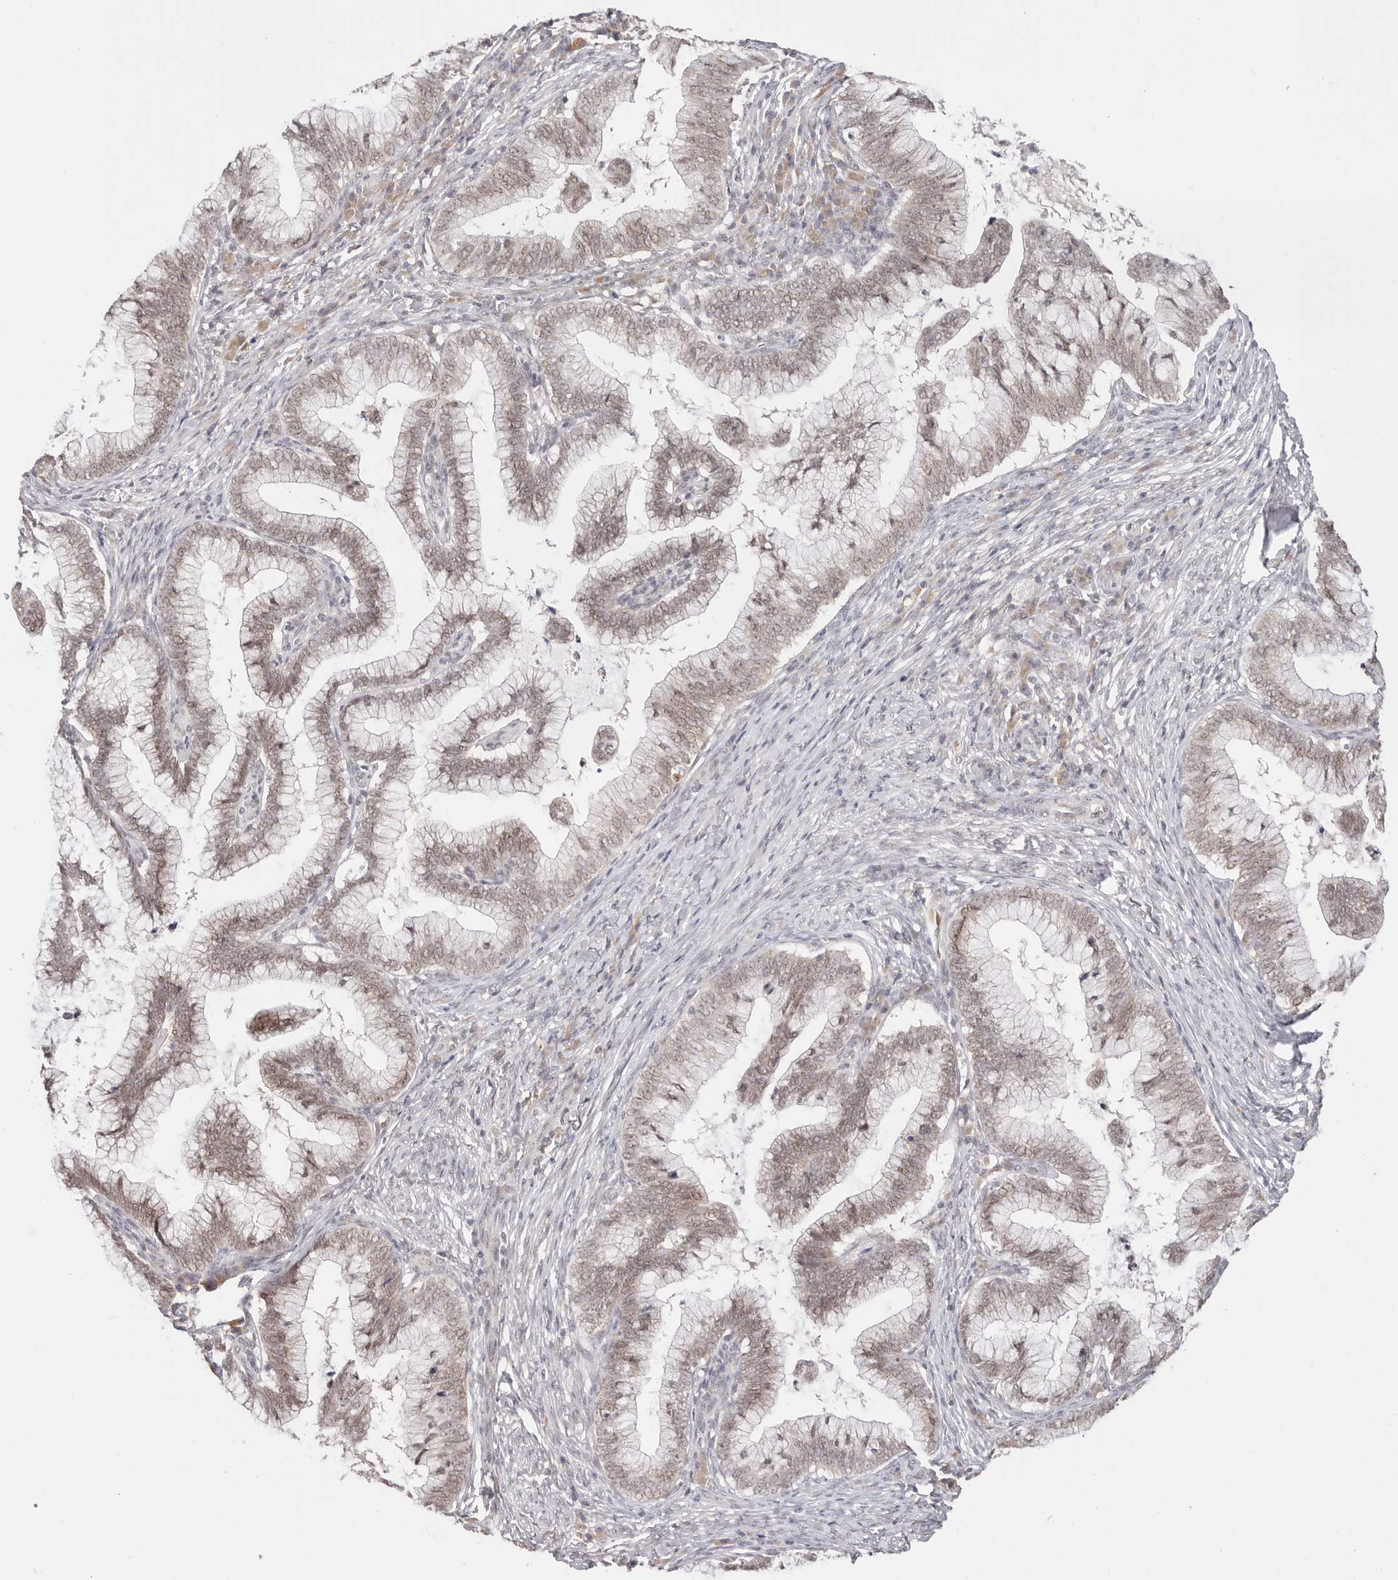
{"staining": {"intensity": "moderate", "quantity": ">75%", "location": "nuclear"}, "tissue": "cervical cancer", "cell_type": "Tumor cells", "image_type": "cancer", "snomed": [{"axis": "morphology", "description": "Adenocarcinoma, NOS"}, {"axis": "topography", "description": "Cervix"}], "caption": "Moderate nuclear protein expression is present in about >75% of tumor cells in cervical cancer.", "gene": "RFC3", "patient": {"sex": "female", "age": 36}}